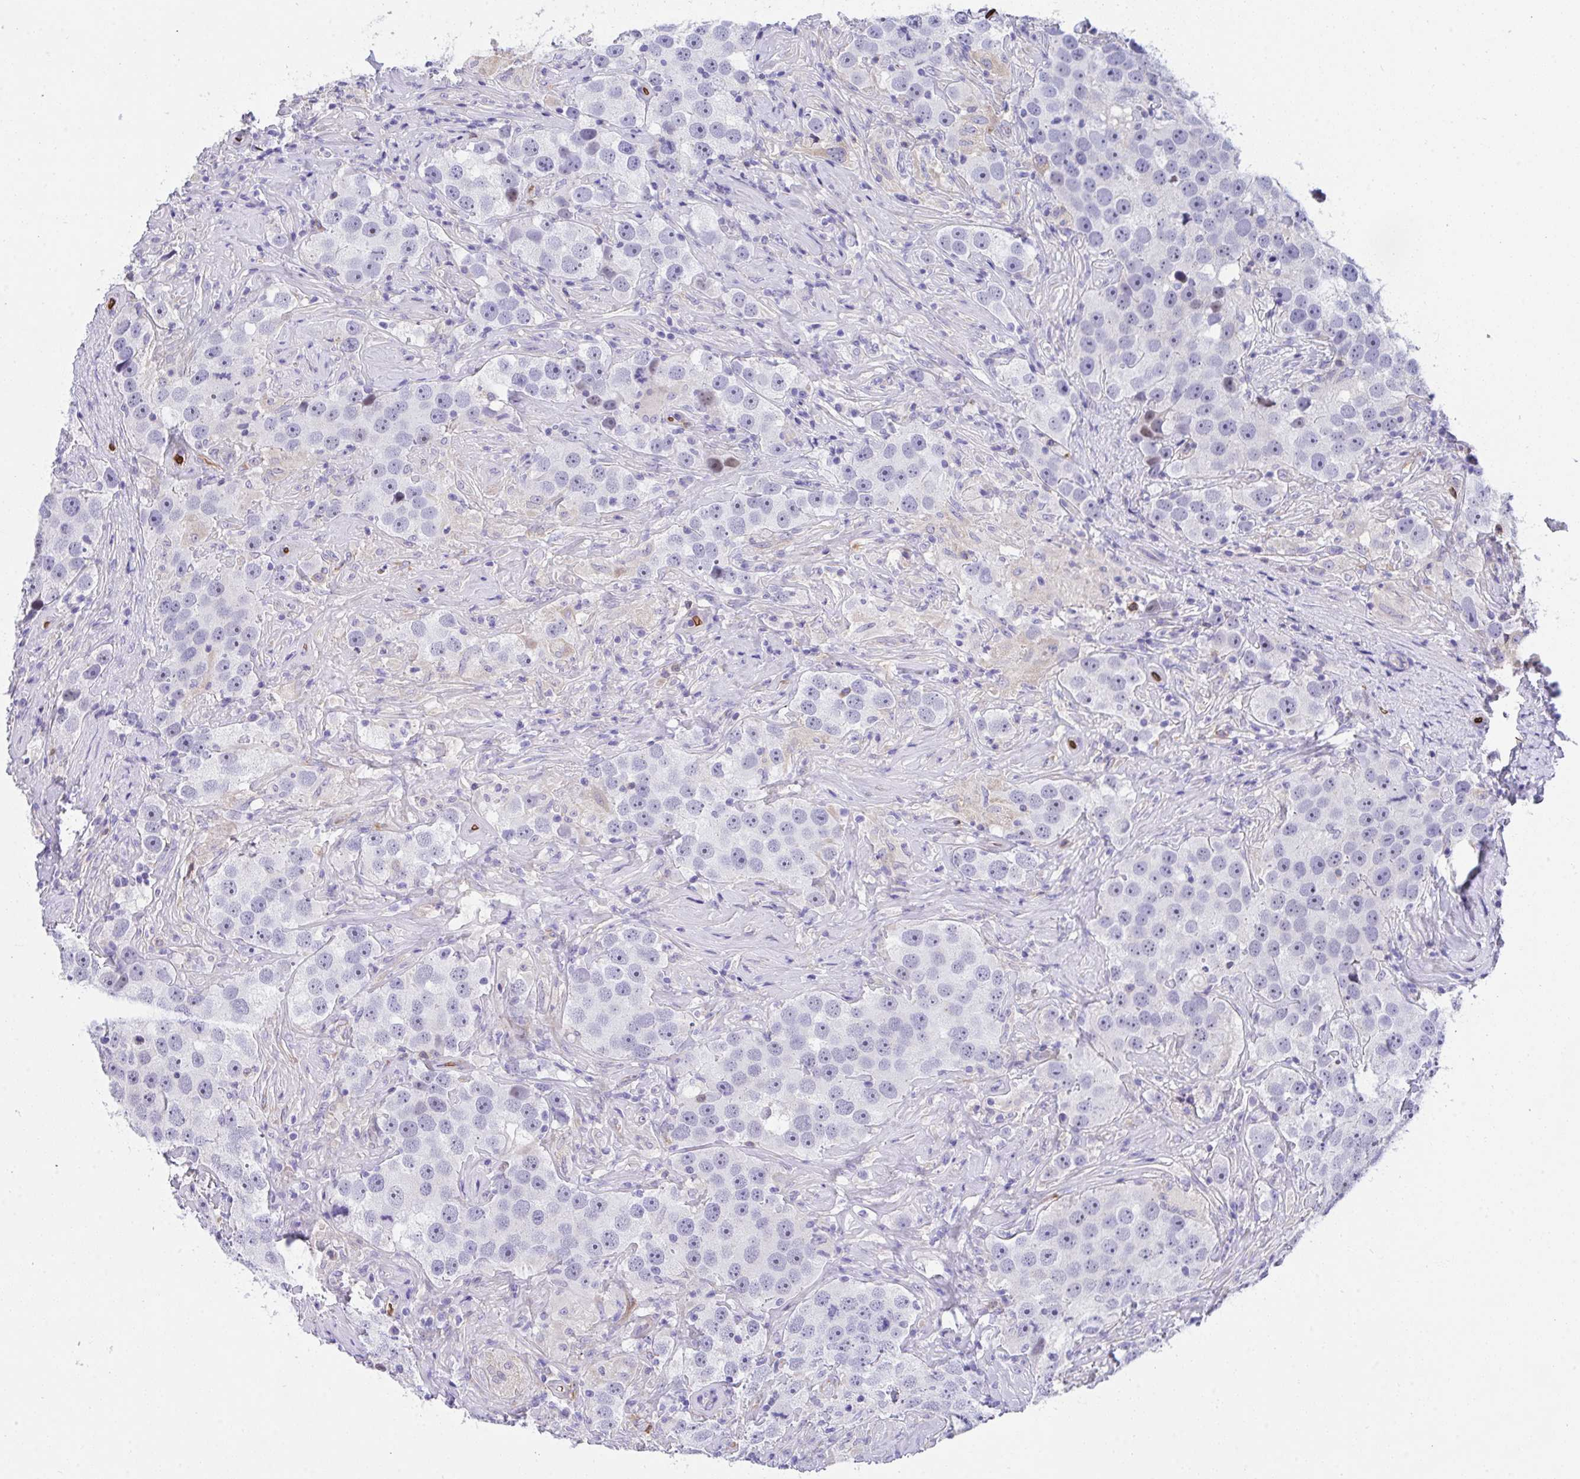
{"staining": {"intensity": "negative", "quantity": "none", "location": "none"}, "tissue": "testis cancer", "cell_type": "Tumor cells", "image_type": "cancer", "snomed": [{"axis": "morphology", "description": "Seminoma, NOS"}, {"axis": "topography", "description": "Testis"}], "caption": "Immunohistochemistry (IHC) photomicrograph of neoplastic tissue: human testis cancer (seminoma) stained with DAB reveals no significant protein staining in tumor cells.", "gene": "ANK1", "patient": {"sex": "male", "age": 49}}